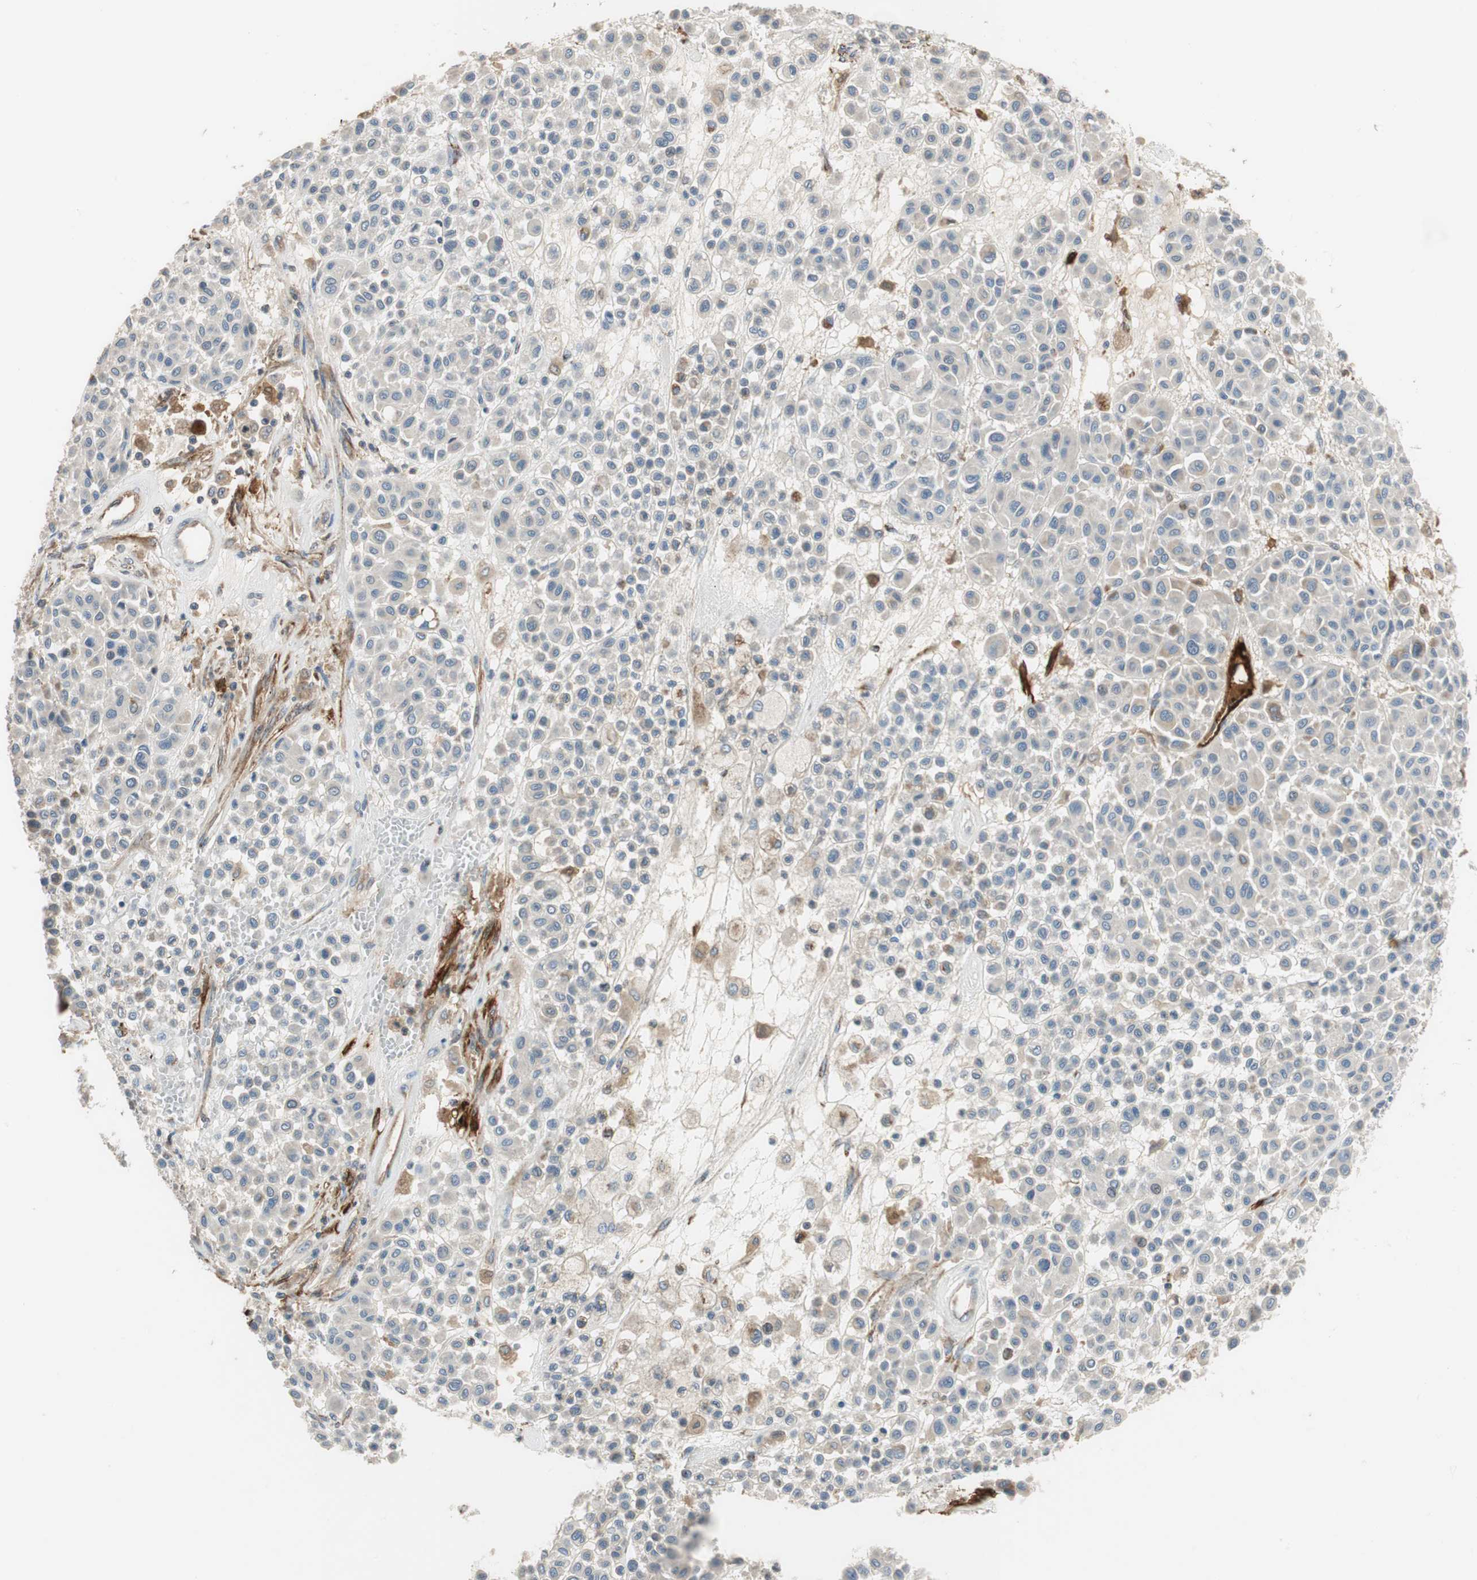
{"staining": {"intensity": "weak", "quantity": "<25%", "location": "cytoplasmic/membranous"}, "tissue": "melanoma", "cell_type": "Tumor cells", "image_type": "cancer", "snomed": [{"axis": "morphology", "description": "Malignant melanoma, Metastatic site"}, {"axis": "topography", "description": "Soft tissue"}], "caption": "The histopathology image displays no staining of tumor cells in malignant melanoma (metastatic site). (Immunohistochemistry, brightfield microscopy, high magnification).", "gene": "ALPL", "patient": {"sex": "male", "age": 41}}